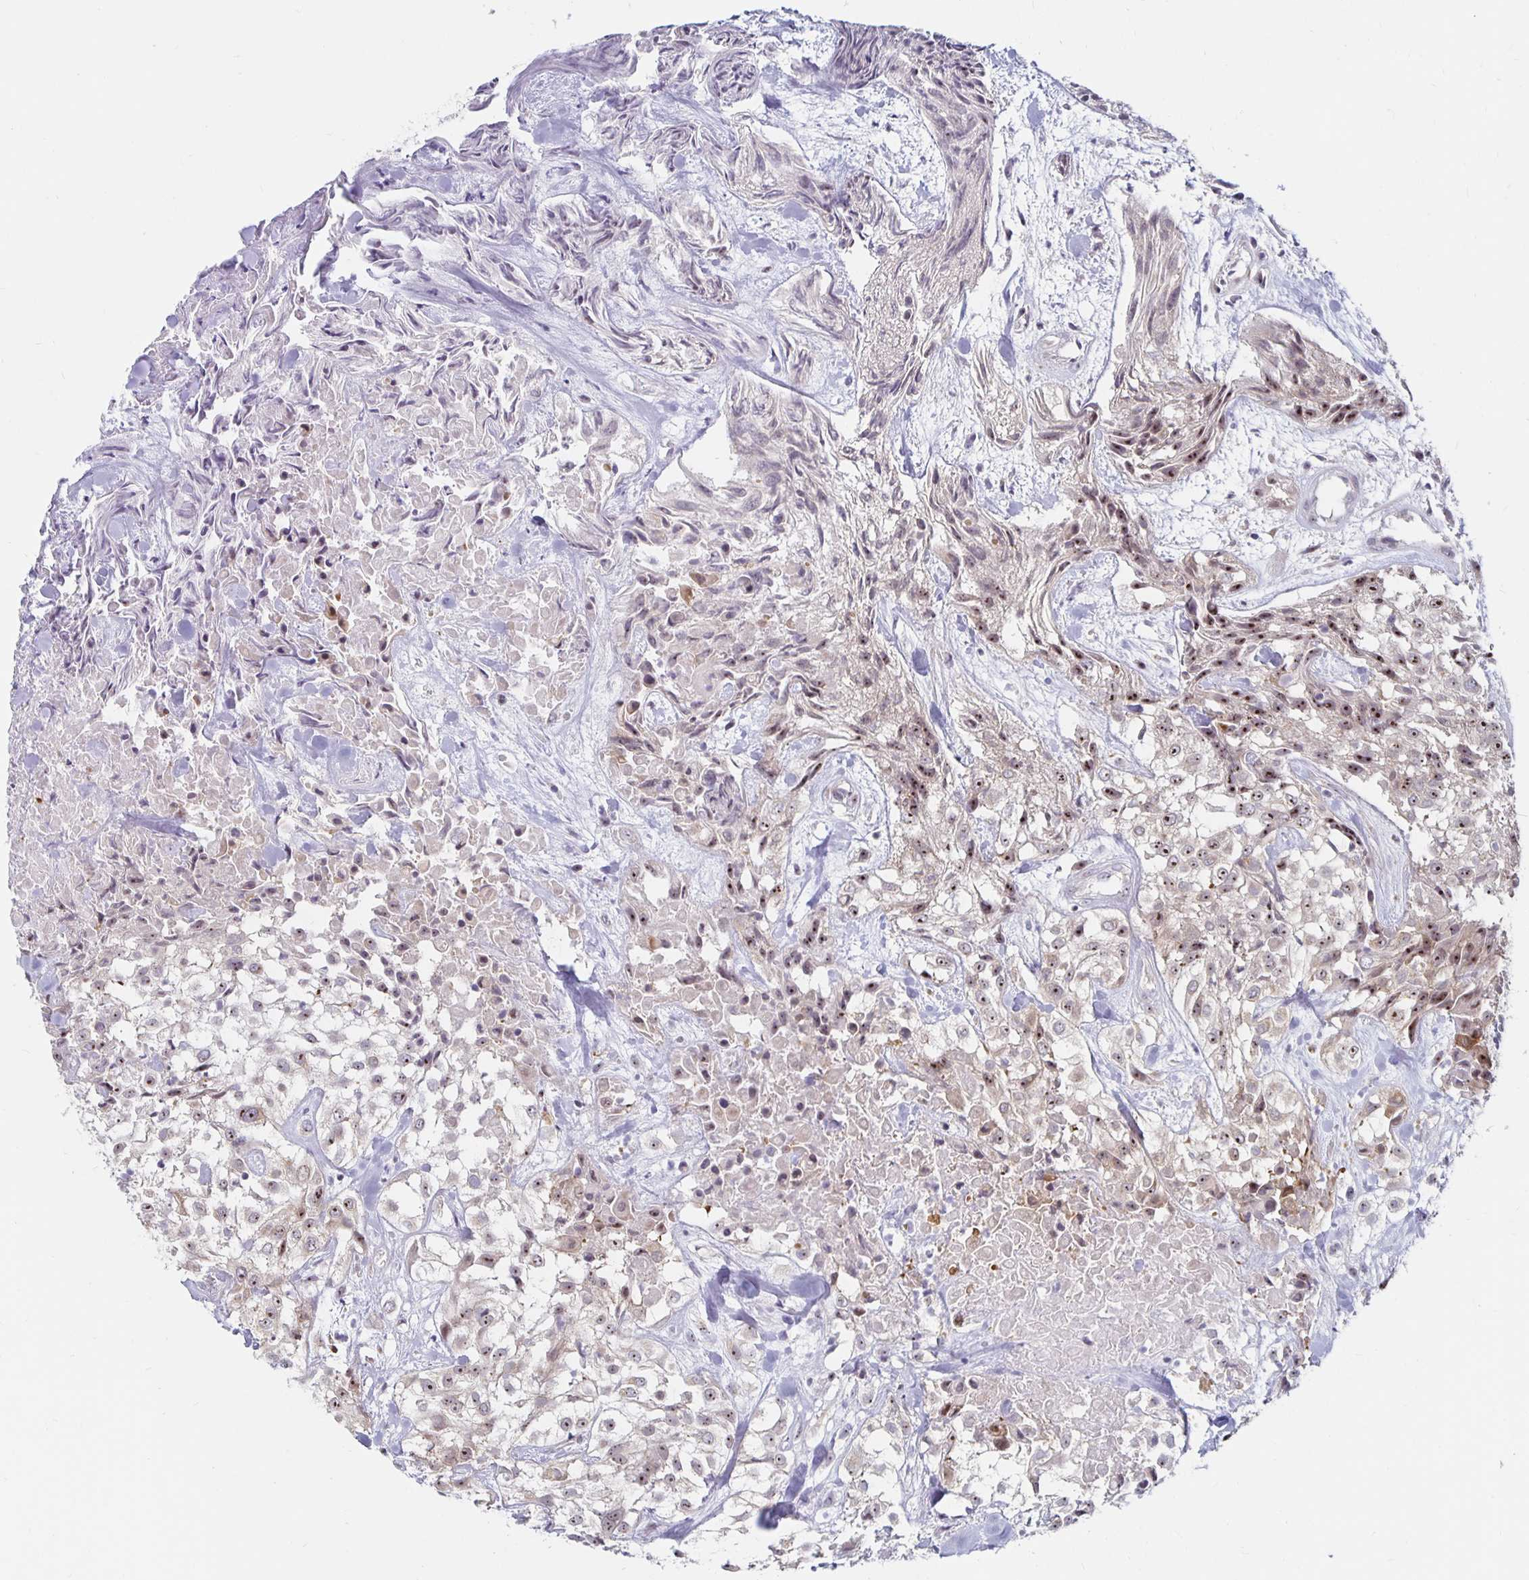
{"staining": {"intensity": "weak", "quantity": "25%-75%", "location": "cytoplasmic/membranous,nuclear"}, "tissue": "urothelial cancer", "cell_type": "Tumor cells", "image_type": "cancer", "snomed": [{"axis": "morphology", "description": "Urothelial carcinoma, High grade"}, {"axis": "topography", "description": "Urinary bladder"}], "caption": "IHC photomicrograph of human high-grade urothelial carcinoma stained for a protein (brown), which demonstrates low levels of weak cytoplasmic/membranous and nuclear expression in approximately 25%-75% of tumor cells.", "gene": "NUP85", "patient": {"sex": "male", "age": 56}}